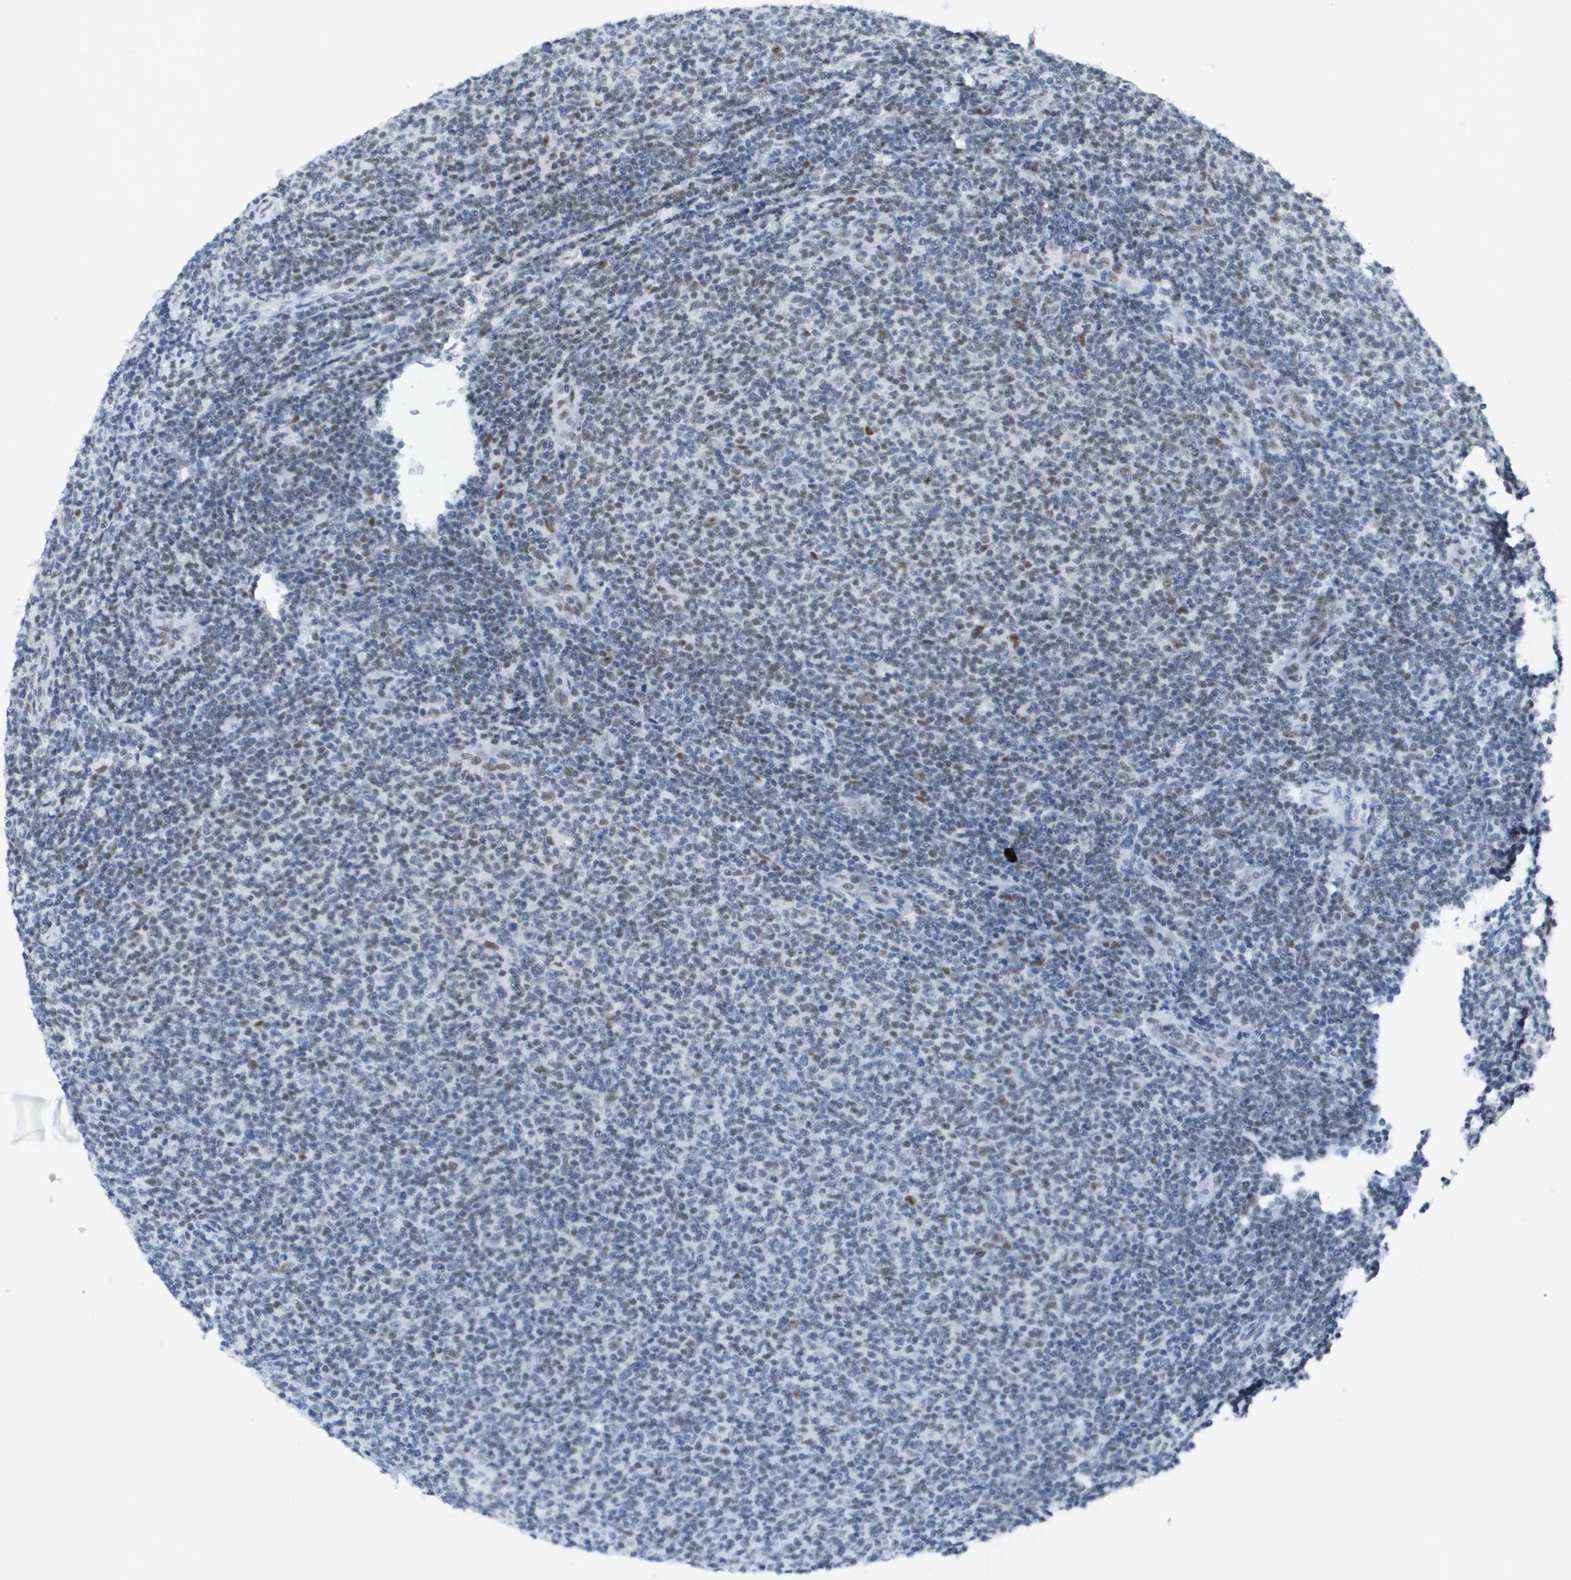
{"staining": {"intensity": "weak", "quantity": "<25%", "location": "nuclear"}, "tissue": "lymphoma", "cell_type": "Tumor cells", "image_type": "cancer", "snomed": [{"axis": "morphology", "description": "Malignant lymphoma, non-Hodgkin's type, Low grade"}, {"axis": "topography", "description": "Lymph node"}], "caption": "The immunohistochemistry (IHC) micrograph has no significant staining in tumor cells of low-grade malignant lymphoma, non-Hodgkin's type tissue.", "gene": "TP53RK", "patient": {"sex": "male", "age": 66}}